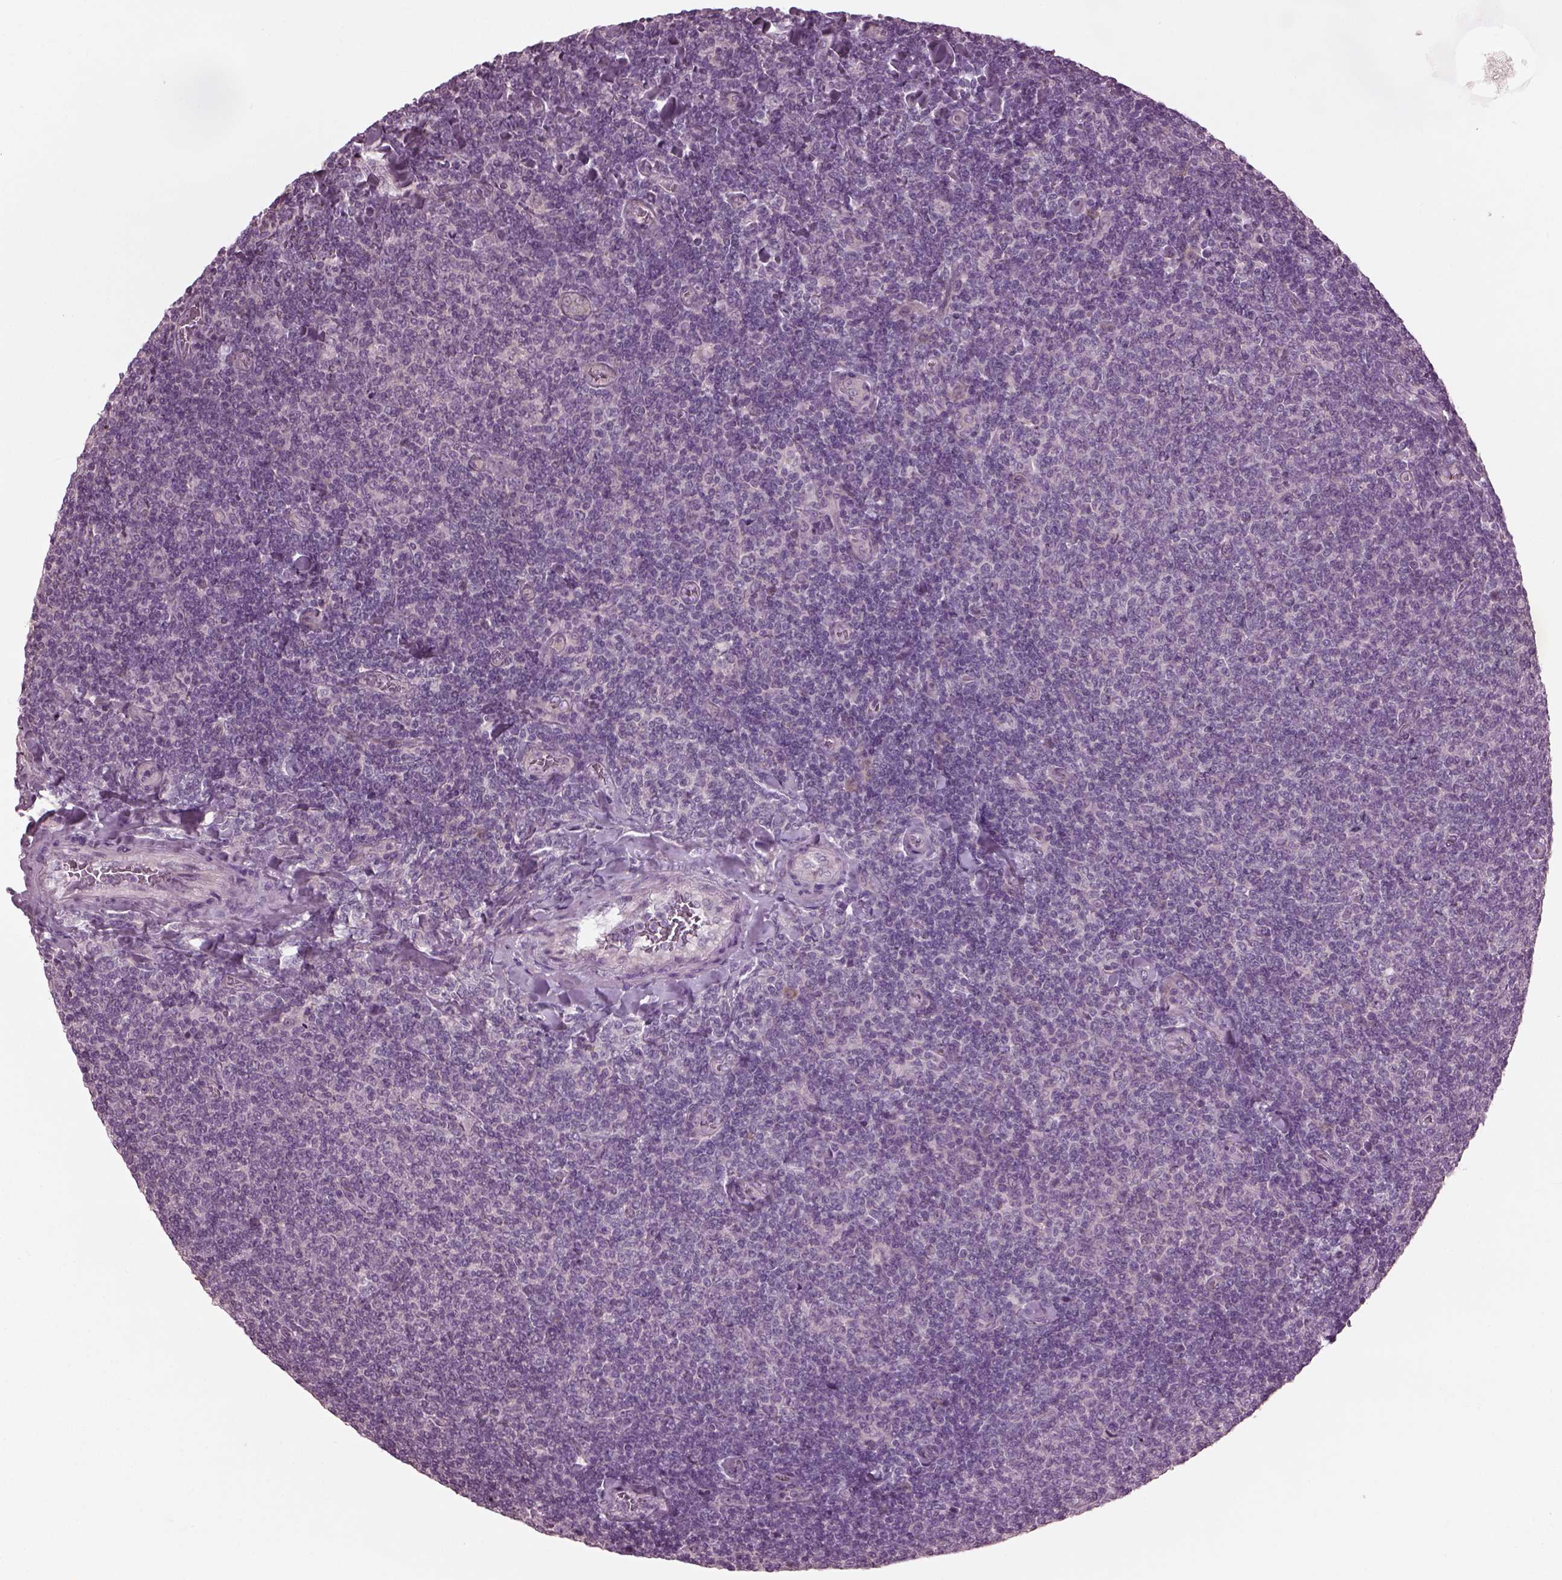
{"staining": {"intensity": "negative", "quantity": "none", "location": "none"}, "tissue": "lymphoma", "cell_type": "Tumor cells", "image_type": "cancer", "snomed": [{"axis": "morphology", "description": "Malignant lymphoma, non-Hodgkin's type, Low grade"}, {"axis": "topography", "description": "Lymph node"}], "caption": "This is an immunohistochemistry photomicrograph of human malignant lymphoma, non-Hodgkin's type (low-grade). There is no positivity in tumor cells.", "gene": "CABP5", "patient": {"sex": "male", "age": 52}}